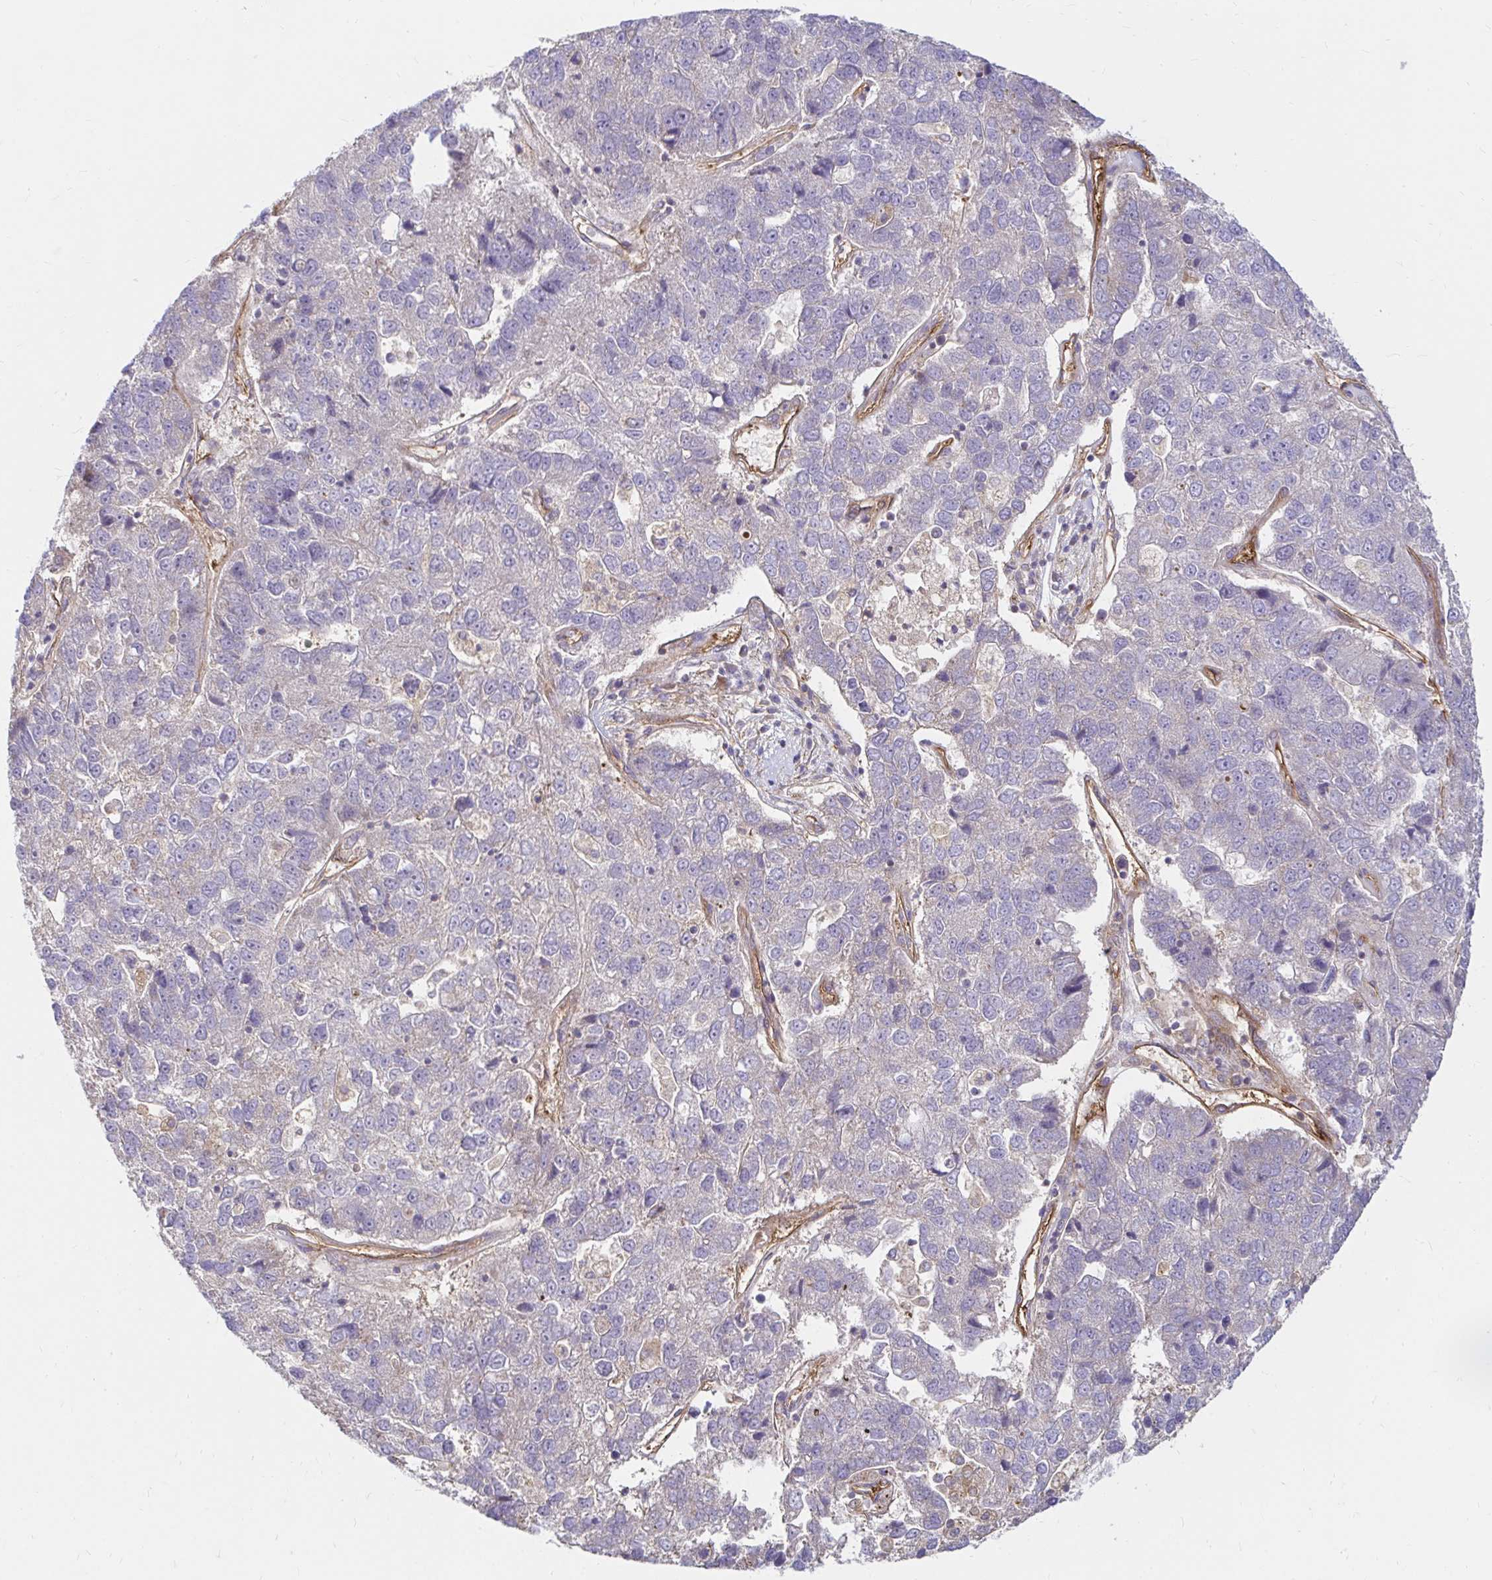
{"staining": {"intensity": "negative", "quantity": "none", "location": "none"}, "tissue": "pancreatic cancer", "cell_type": "Tumor cells", "image_type": "cancer", "snomed": [{"axis": "morphology", "description": "Adenocarcinoma, NOS"}, {"axis": "topography", "description": "Pancreas"}], "caption": "High magnification brightfield microscopy of pancreatic cancer stained with DAB (brown) and counterstained with hematoxylin (blue): tumor cells show no significant staining.", "gene": "ITGA2", "patient": {"sex": "female", "age": 61}}